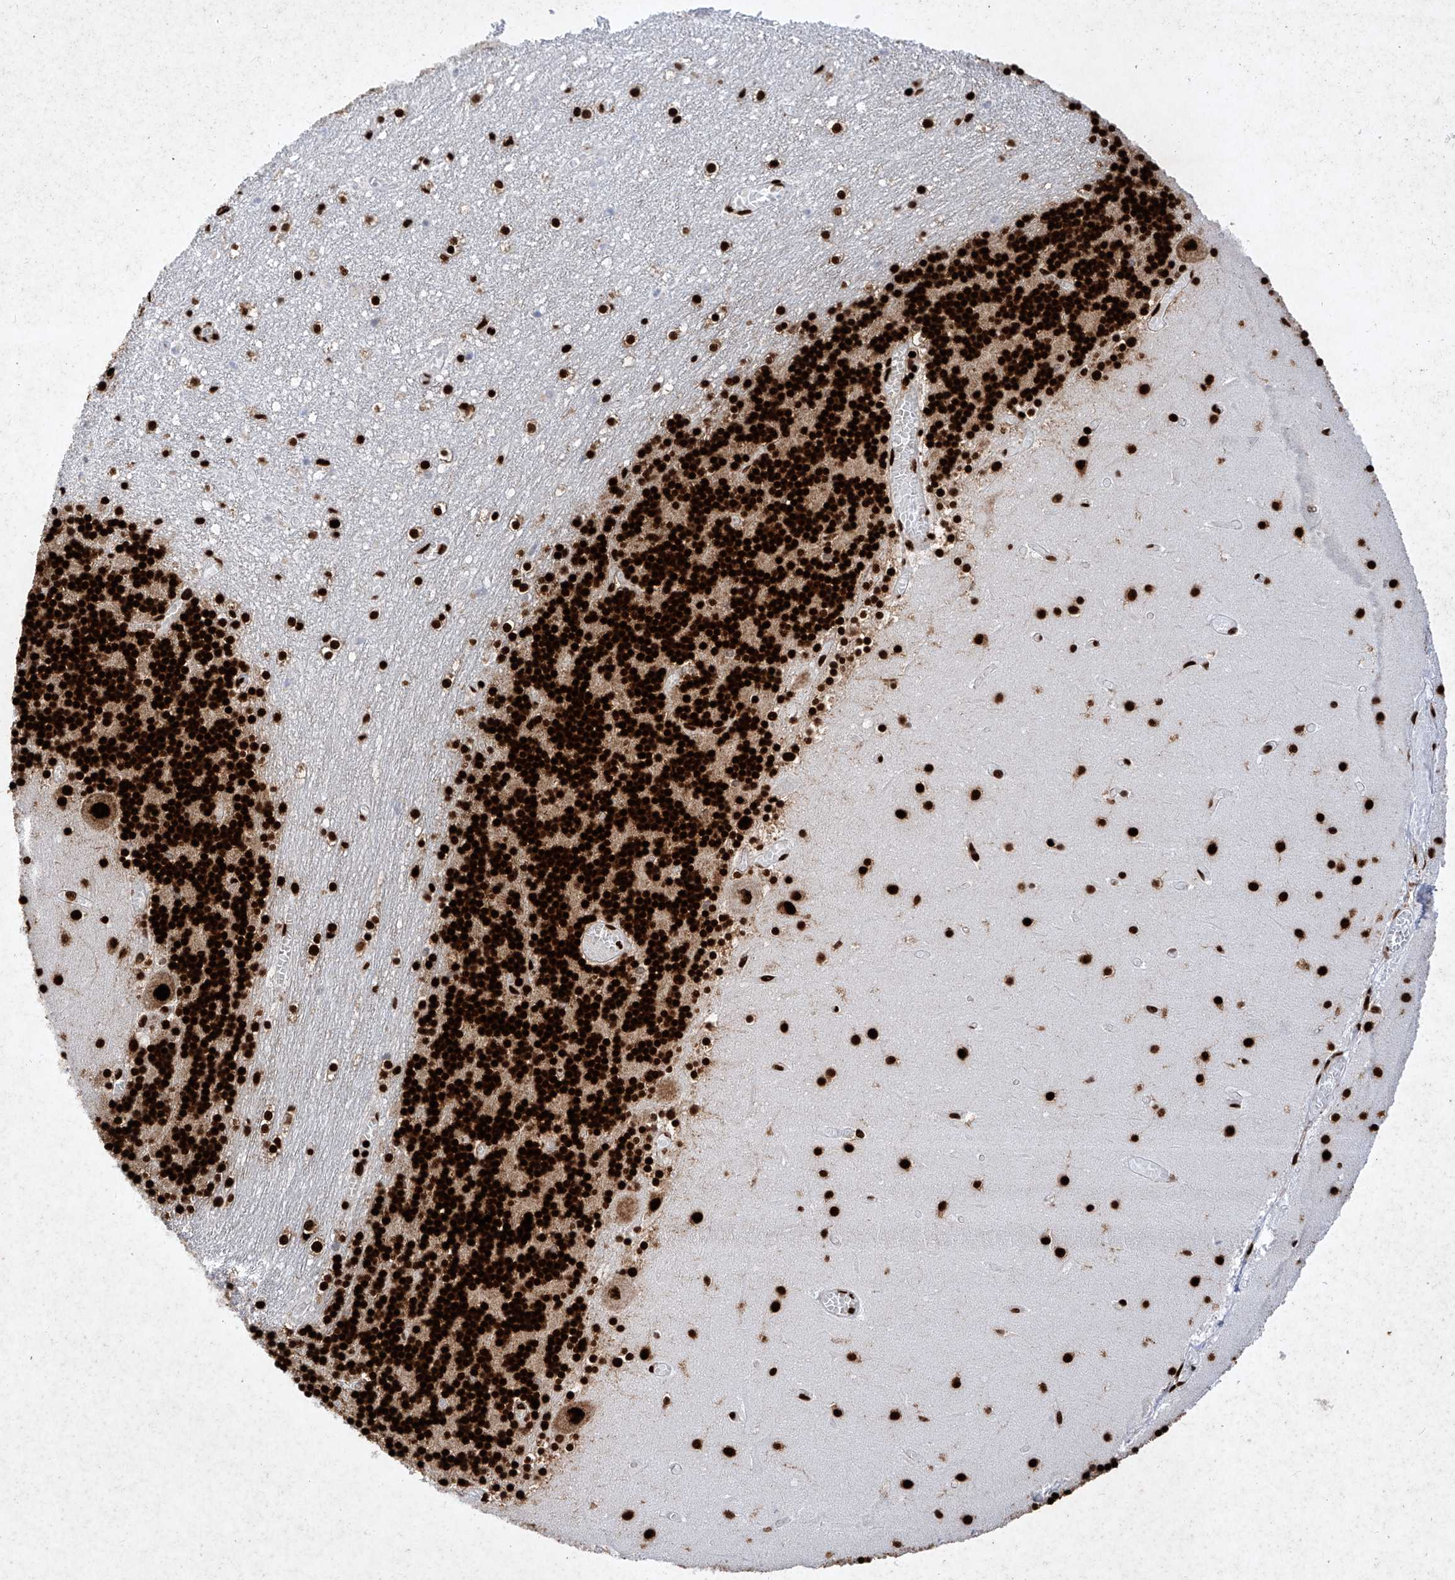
{"staining": {"intensity": "strong", "quantity": ">75%", "location": "nuclear"}, "tissue": "cerebellum", "cell_type": "Cells in granular layer", "image_type": "normal", "snomed": [{"axis": "morphology", "description": "Normal tissue, NOS"}, {"axis": "topography", "description": "Cerebellum"}], "caption": "Immunohistochemical staining of normal cerebellum demonstrates >75% levels of strong nuclear protein staining in approximately >75% of cells in granular layer. Nuclei are stained in blue.", "gene": "SRSF6", "patient": {"sex": "female", "age": 28}}